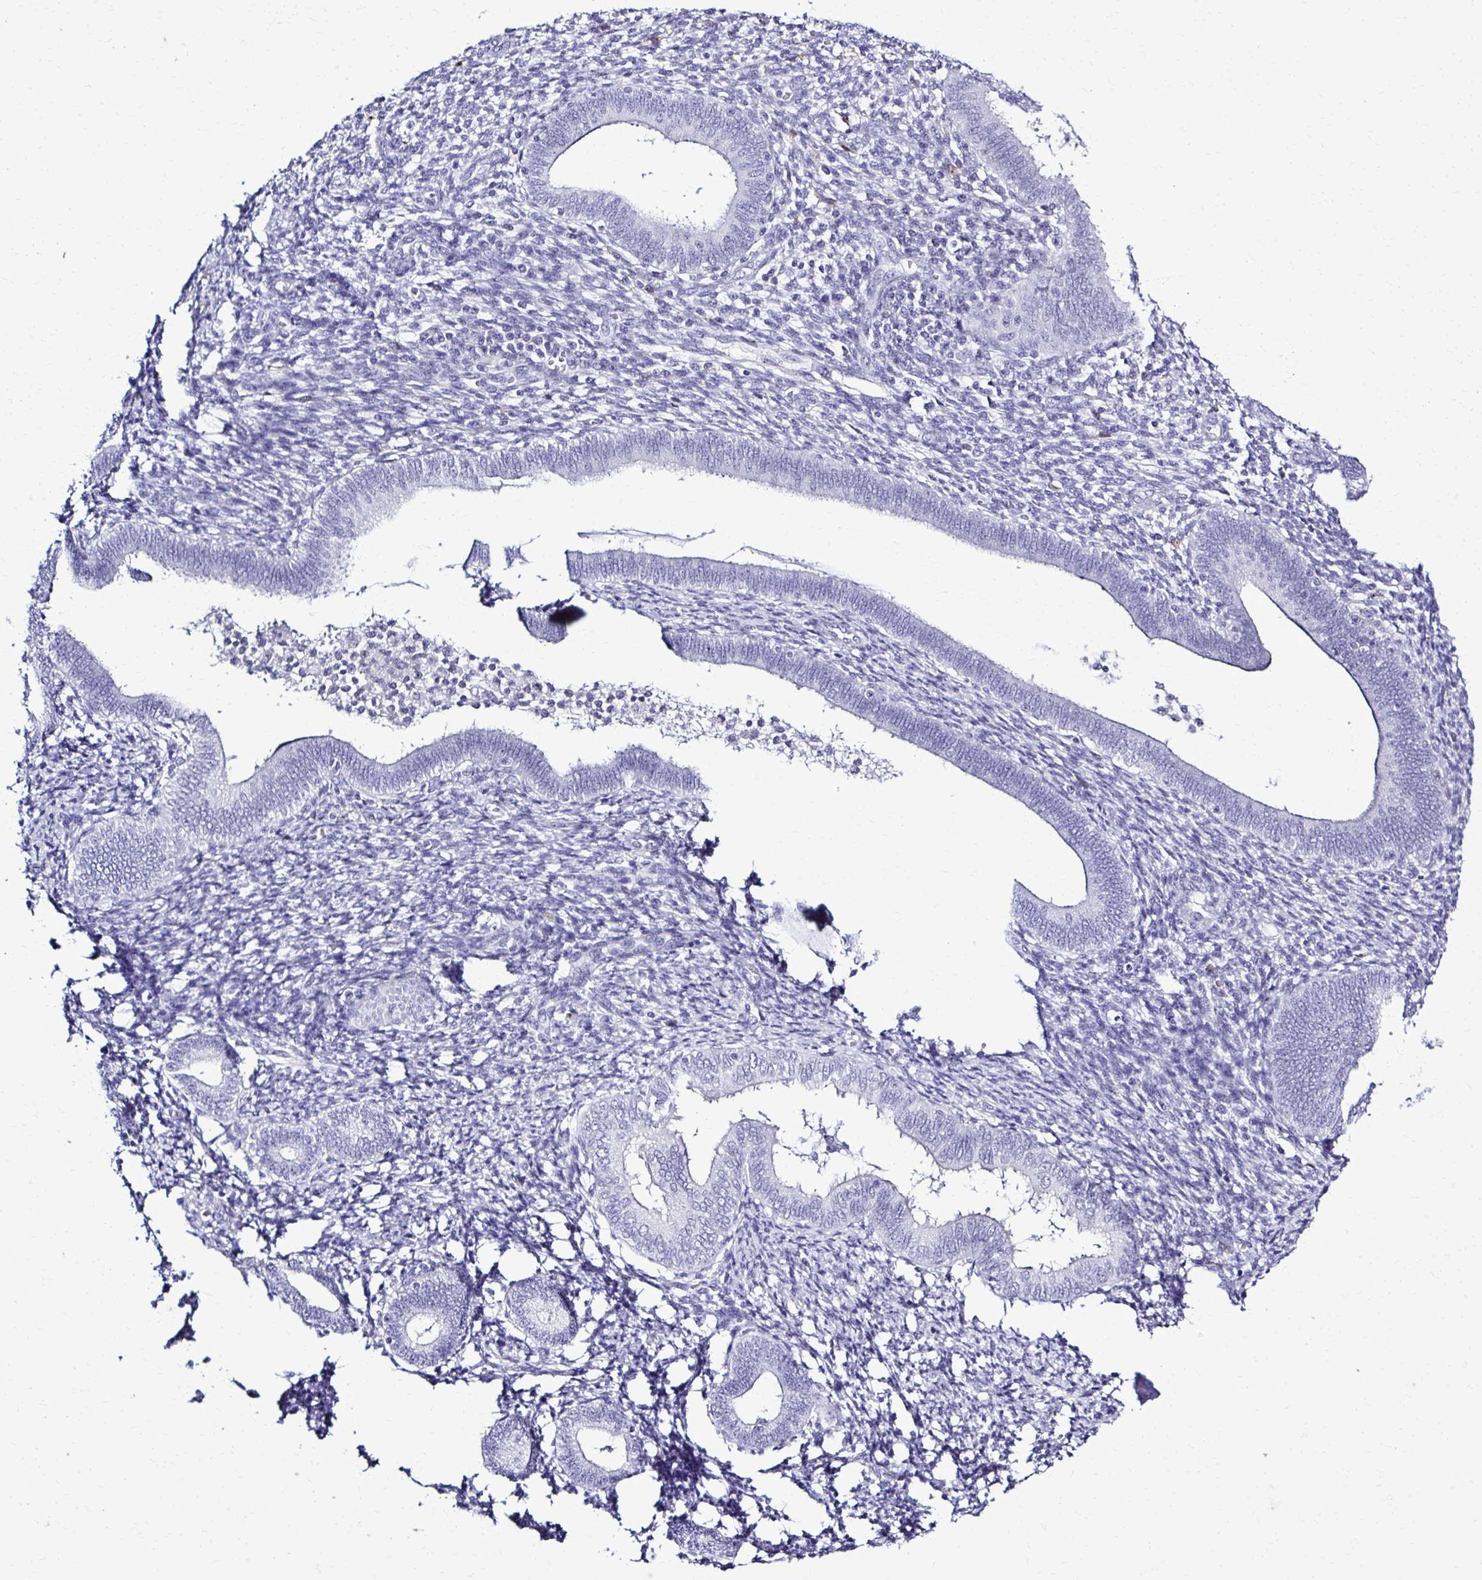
{"staining": {"intensity": "negative", "quantity": "none", "location": "none"}, "tissue": "endometrium", "cell_type": "Cells in endometrial stroma", "image_type": "normal", "snomed": [{"axis": "morphology", "description": "Normal tissue, NOS"}, {"axis": "topography", "description": "Endometrium"}], "caption": "There is no significant positivity in cells in endometrial stroma of endometrium. (Stains: DAB IHC with hematoxylin counter stain, Microscopy: brightfield microscopy at high magnification).", "gene": "RASL11B", "patient": {"sex": "female", "age": 41}}